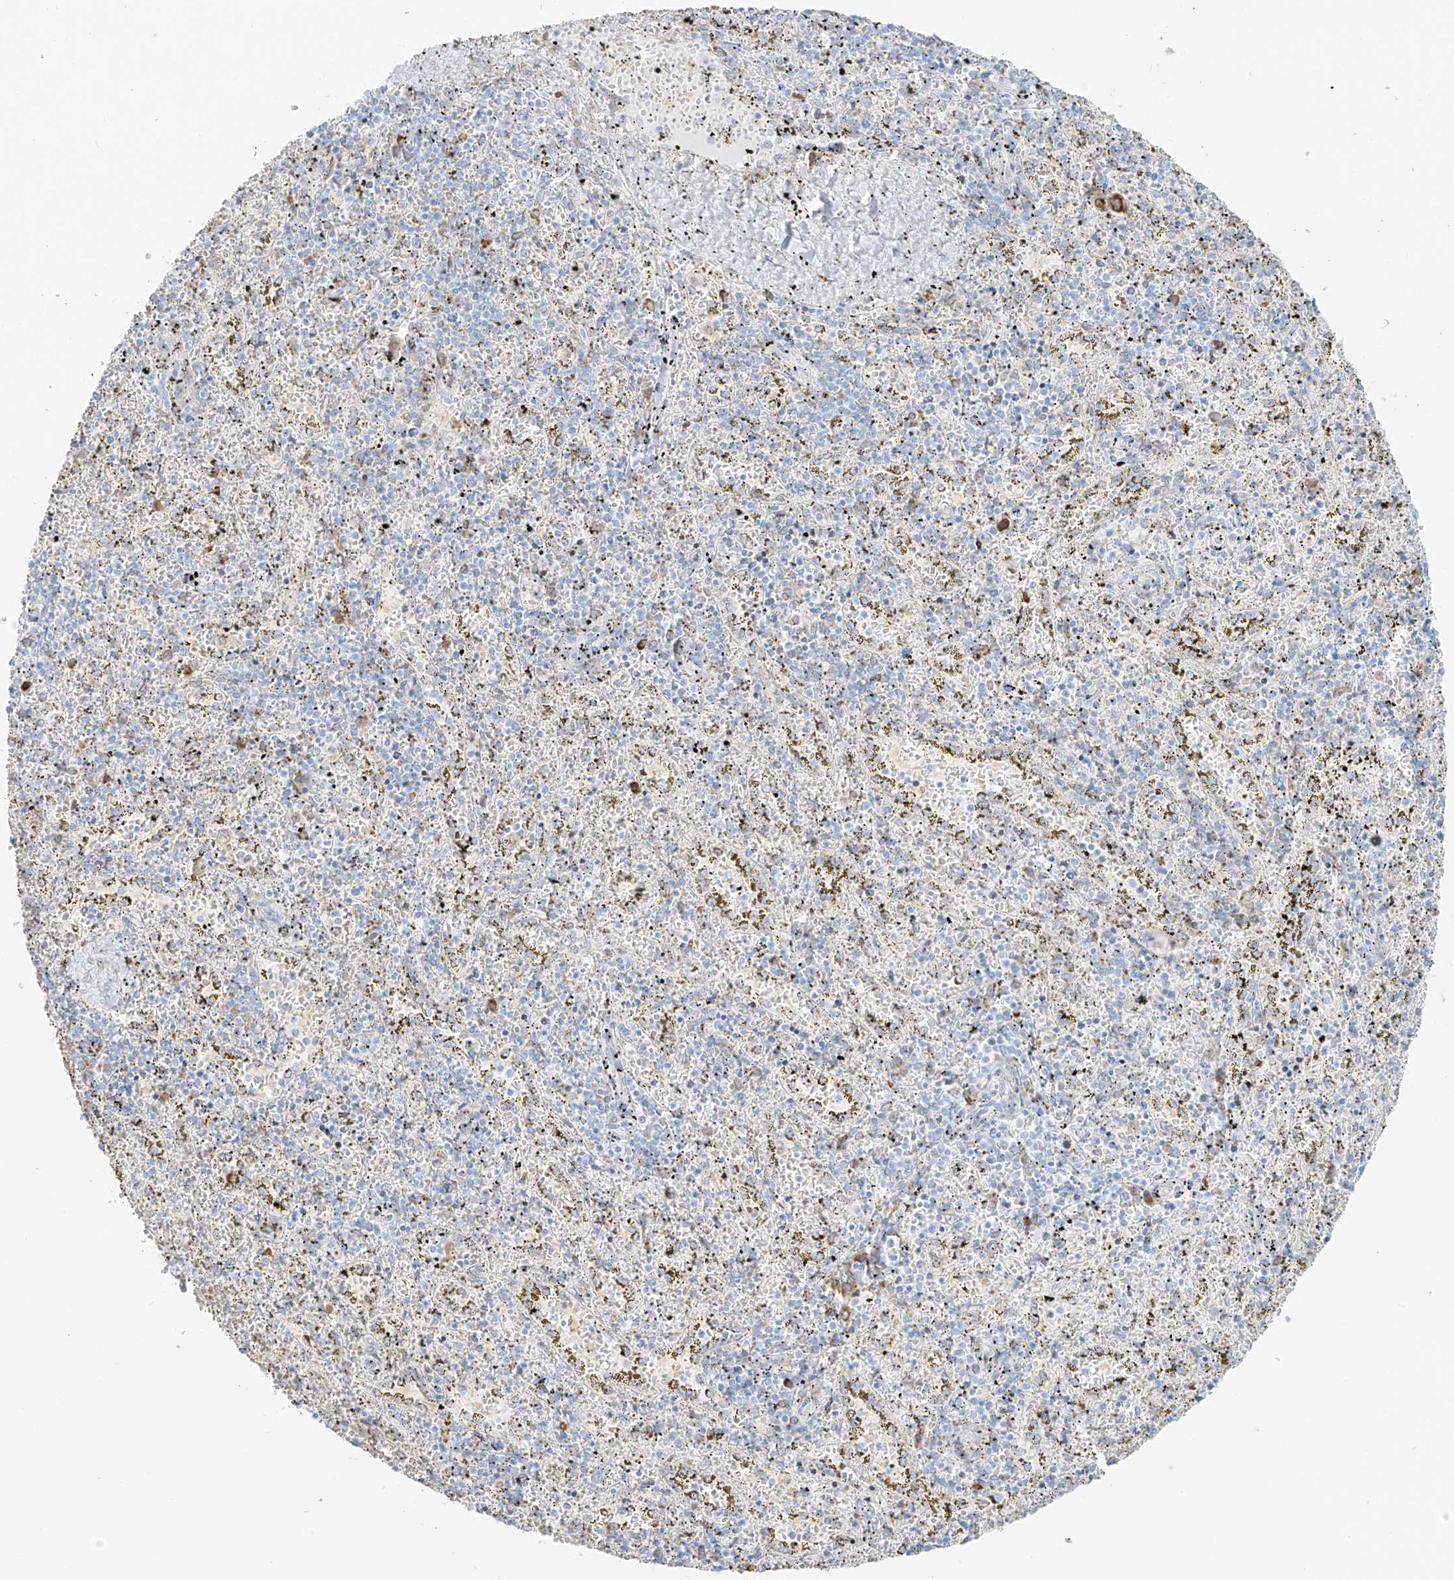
{"staining": {"intensity": "moderate", "quantity": "<25%", "location": "cytoplasmic/membranous"}, "tissue": "spleen", "cell_type": "Cells in red pulp", "image_type": "normal", "snomed": [{"axis": "morphology", "description": "Normal tissue, NOS"}, {"axis": "topography", "description": "Spleen"}], "caption": "Brown immunohistochemical staining in normal spleen reveals moderate cytoplasmic/membranous staining in about <25% of cells in red pulp. Using DAB (3,3'-diaminobenzidine) (brown) and hematoxylin (blue) stains, captured at high magnification using brightfield microscopy.", "gene": "LRRC59", "patient": {"sex": "male", "age": 11}}